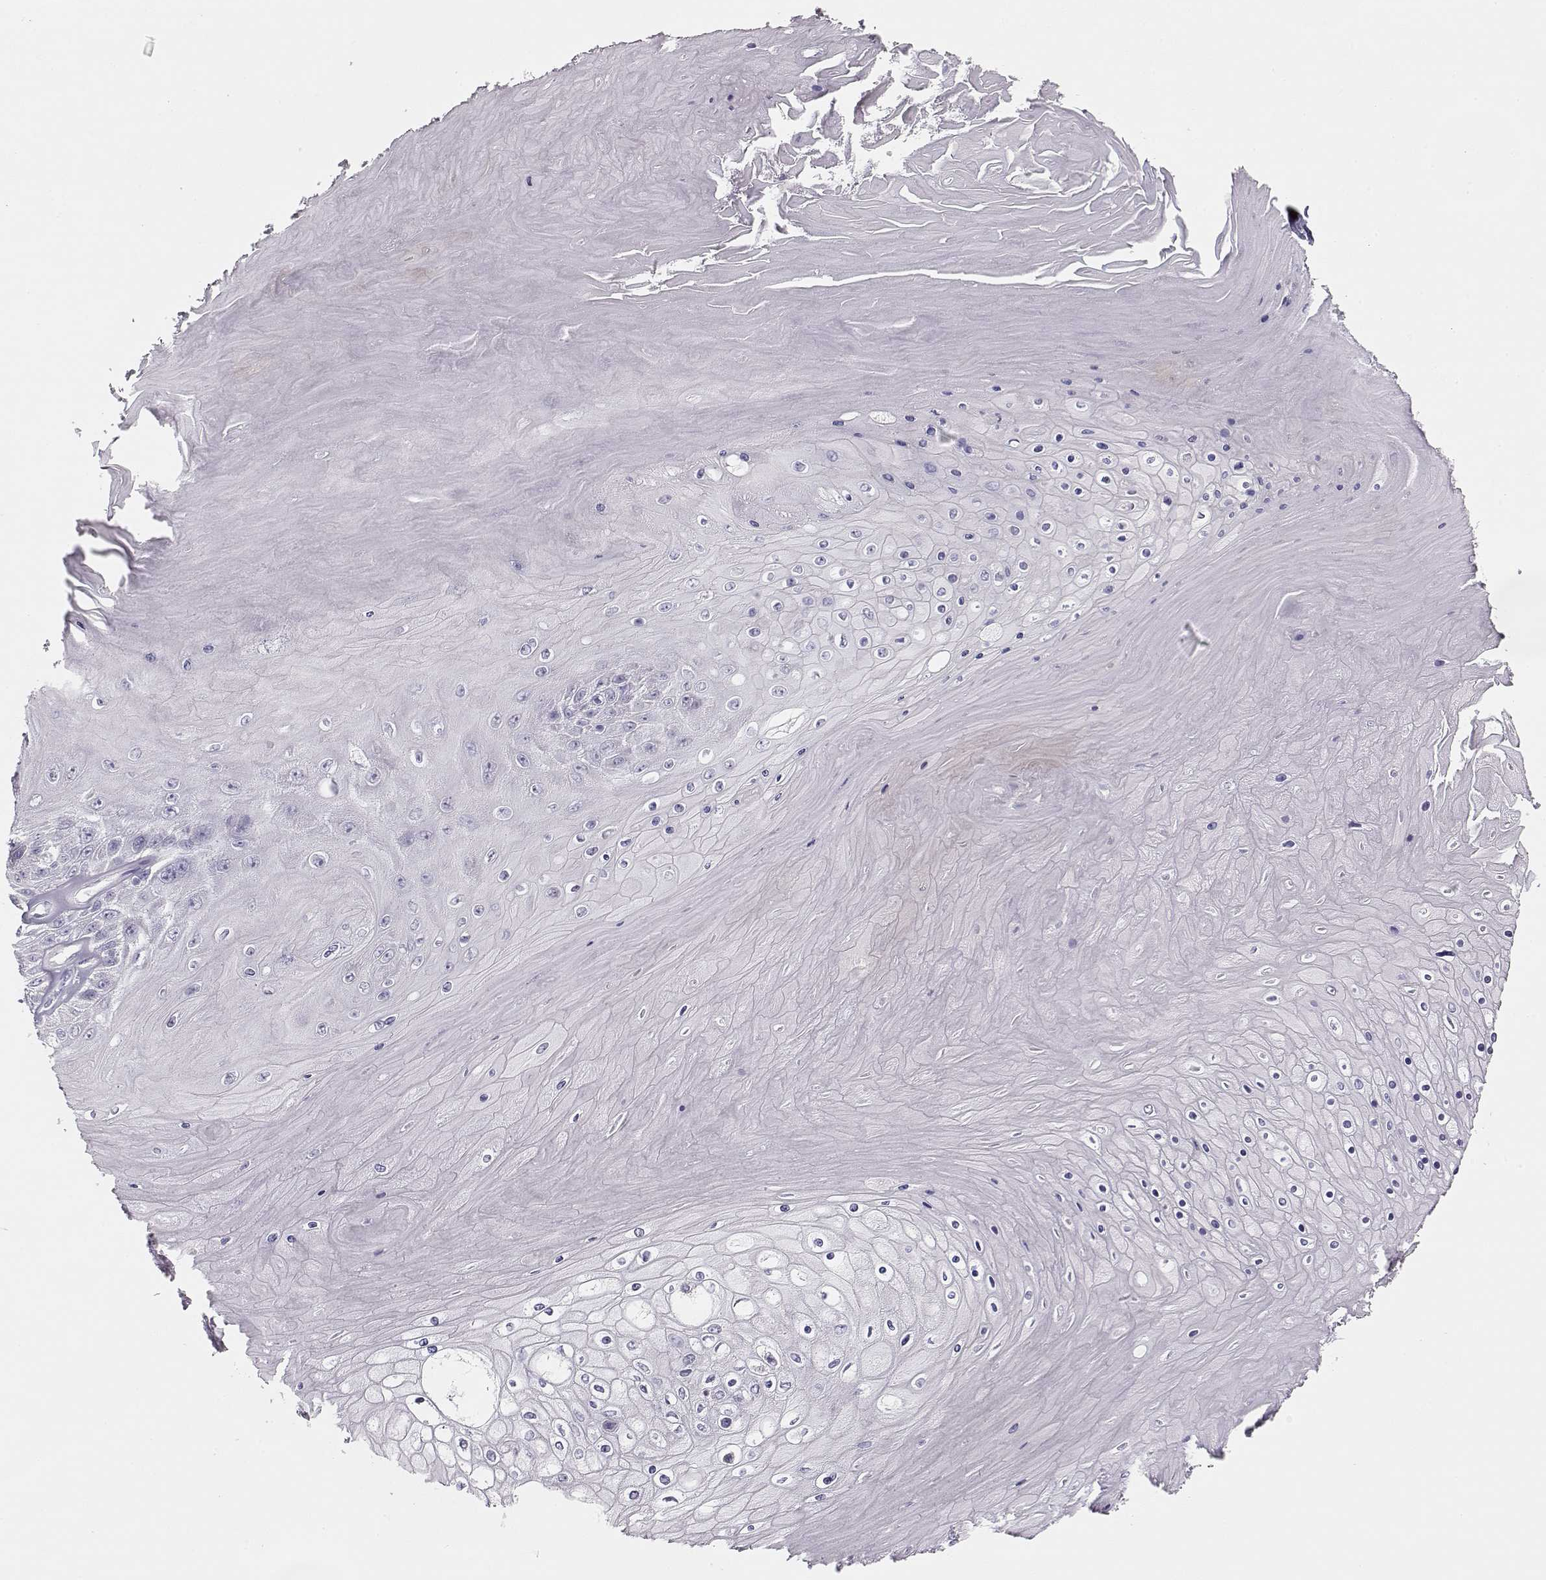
{"staining": {"intensity": "negative", "quantity": "none", "location": "none"}, "tissue": "skin cancer", "cell_type": "Tumor cells", "image_type": "cancer", "snomed": [{"axis": "morphology", "description": "Squamous cell carcinoma, NOS"}, {"axis": "topography", "description": "Skin"}], "caption": "Histopathology image shows no protein staining in tumor cells of squamous cell carcinoma (skin) tissue.", "gene": "GLIPR1L2", "patient": {"sex": "male", "age": 62}}